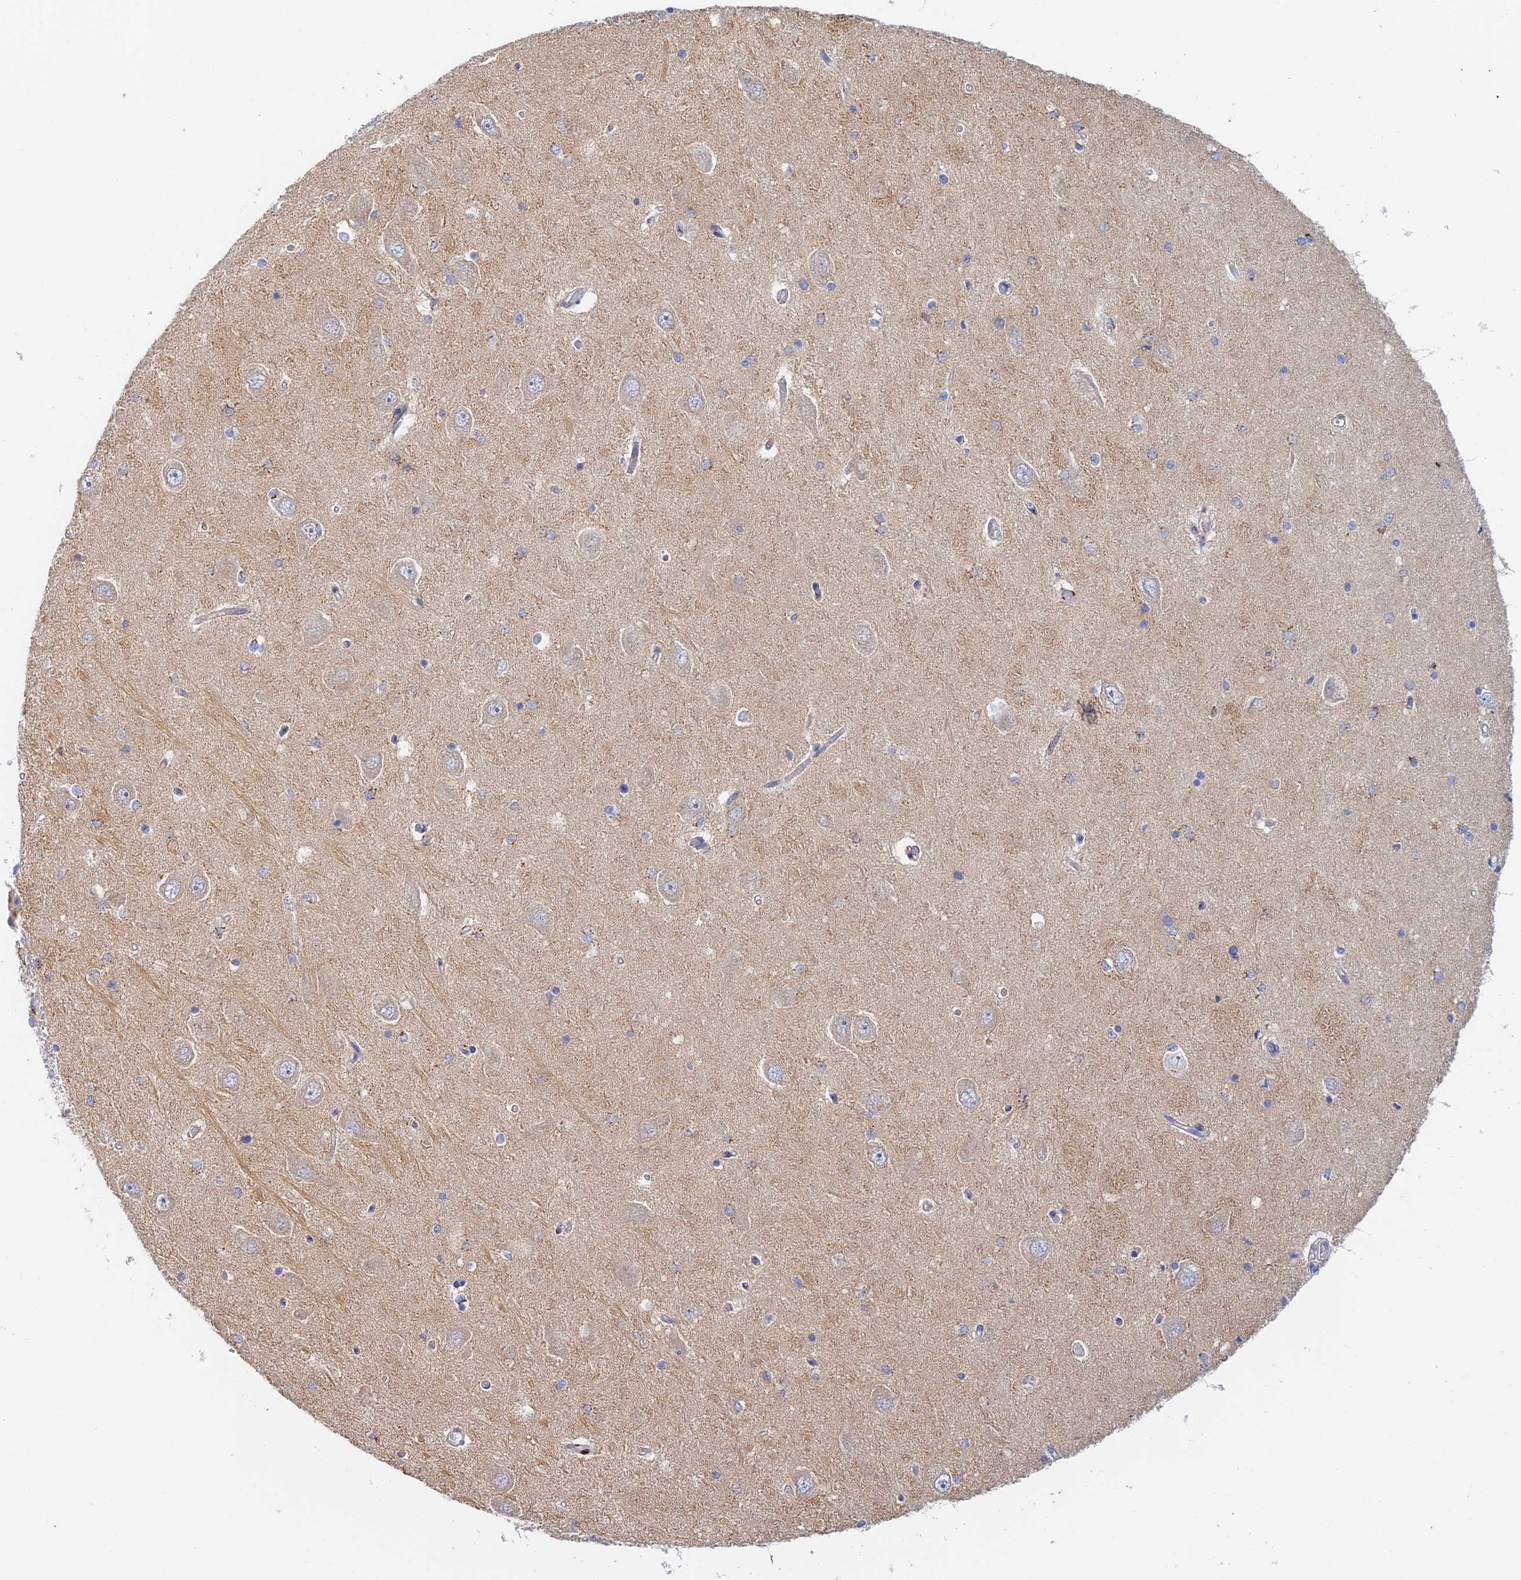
{"staining": {"intensity": "weak", "quantity": "<25%", "location": "cytoplasmic/membranous"}, "tissue": "hippocampus", "cell_type": "Glial cells", "image_type": "normal", "snomed": [{"axis": "morphology", "description": "Normal tissue, NOS"}, {"axis": "topography", "description": "Hippocampus"}], "caption": "The micrograph displays no significant staining in glial cells of hippocampus.", "gene": "SLC24A3", "patient": {"sex": "male", "age": 45}}